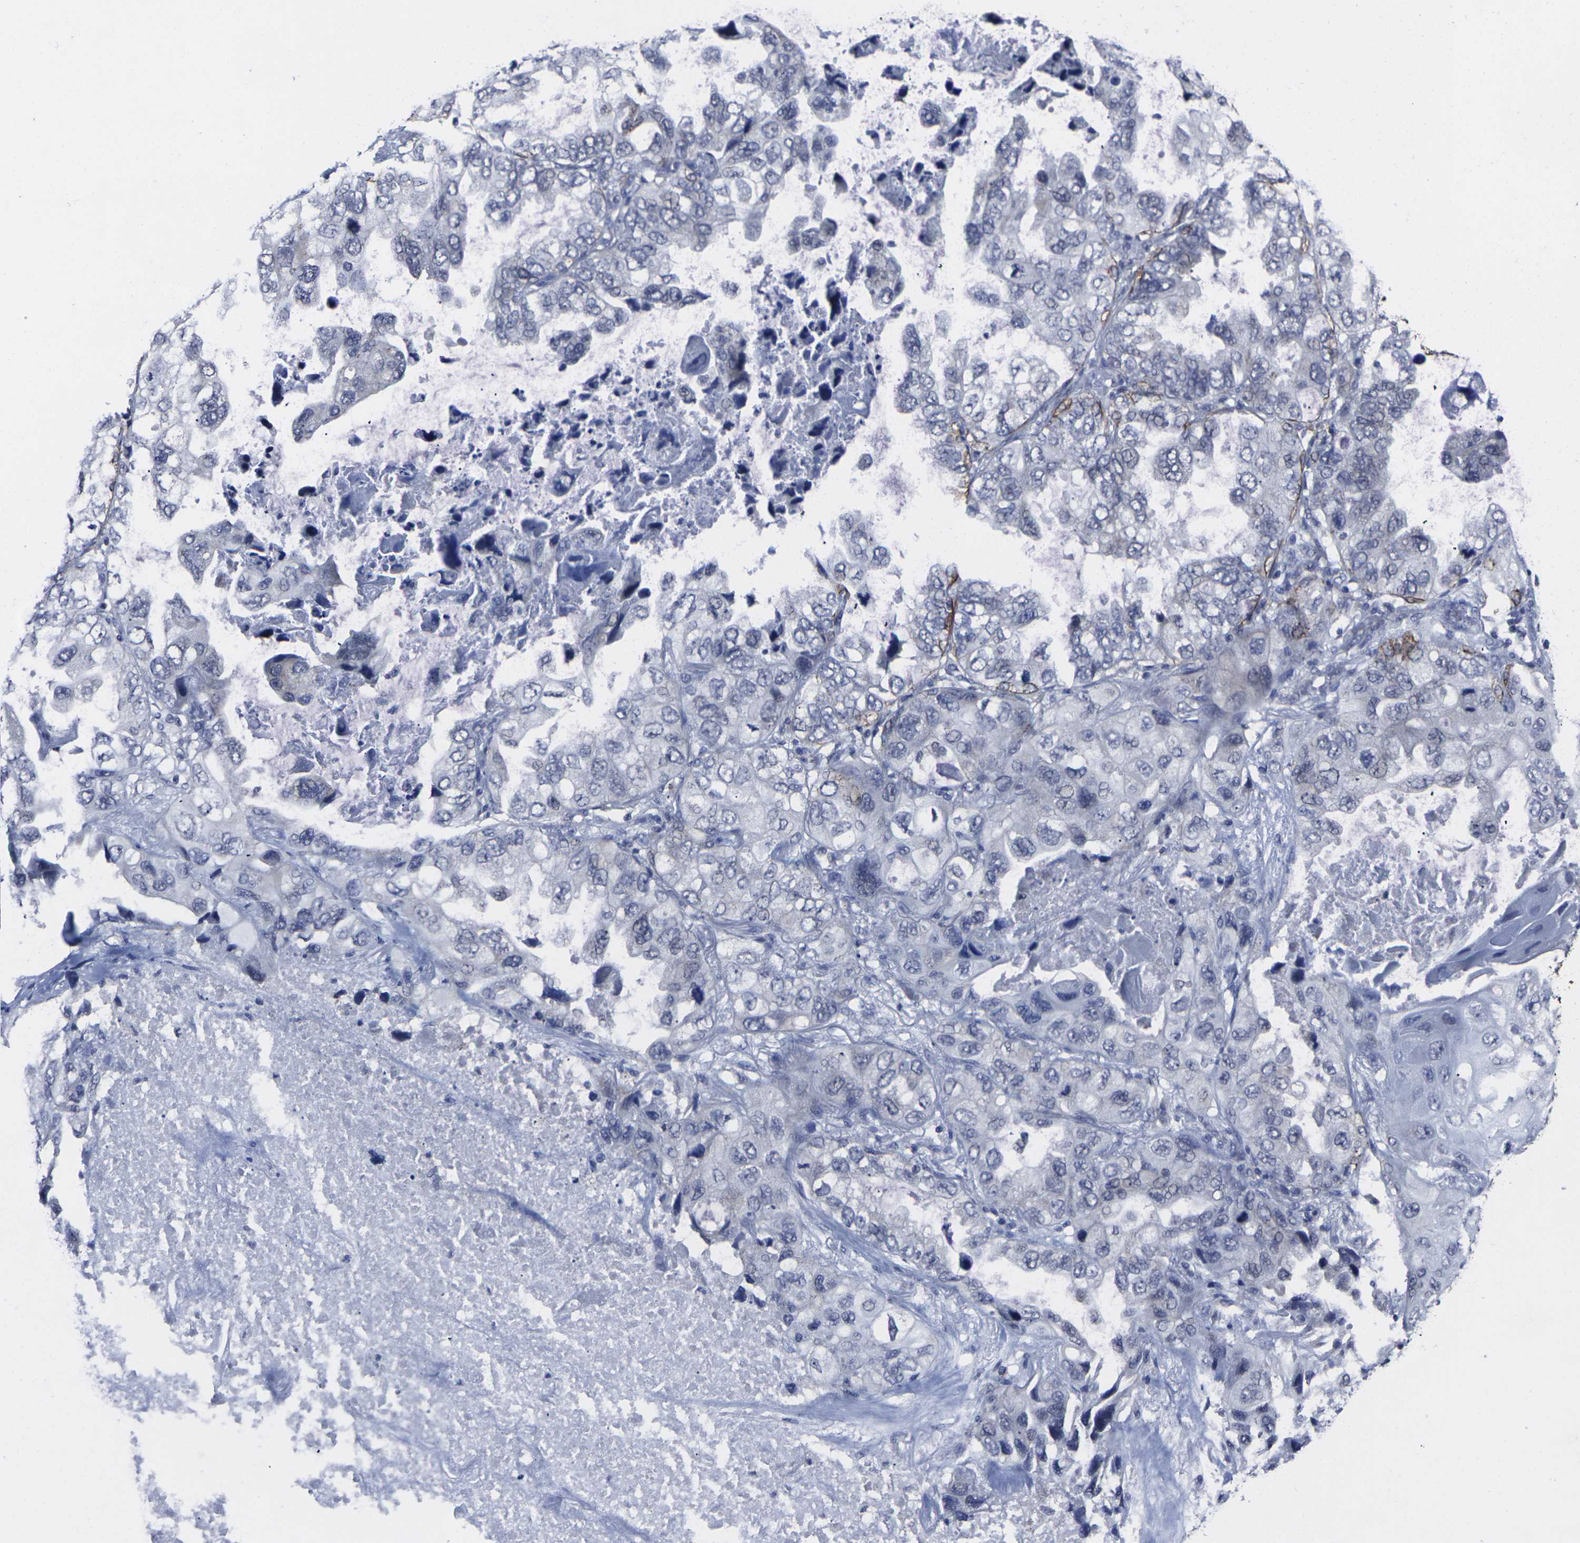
{"staining": {"intensity": "negative", "quantity": "none", "location": "none"}, "tissue": "lung cancer", "cell_type": "Tumor cells", "image_type": "cancer", "snomed": [{"axis": "morphology", "description": "Squamous cell carcinoma, NOS"}, {"axis": "topography", "description": "Lung"}], "caption": "This is an IHC image of human lung squamous cell carcinoma. There is no positivity in tumor cells.", "gene": "MSANTD4", "patient": {"sex": "female", "age": 73}}